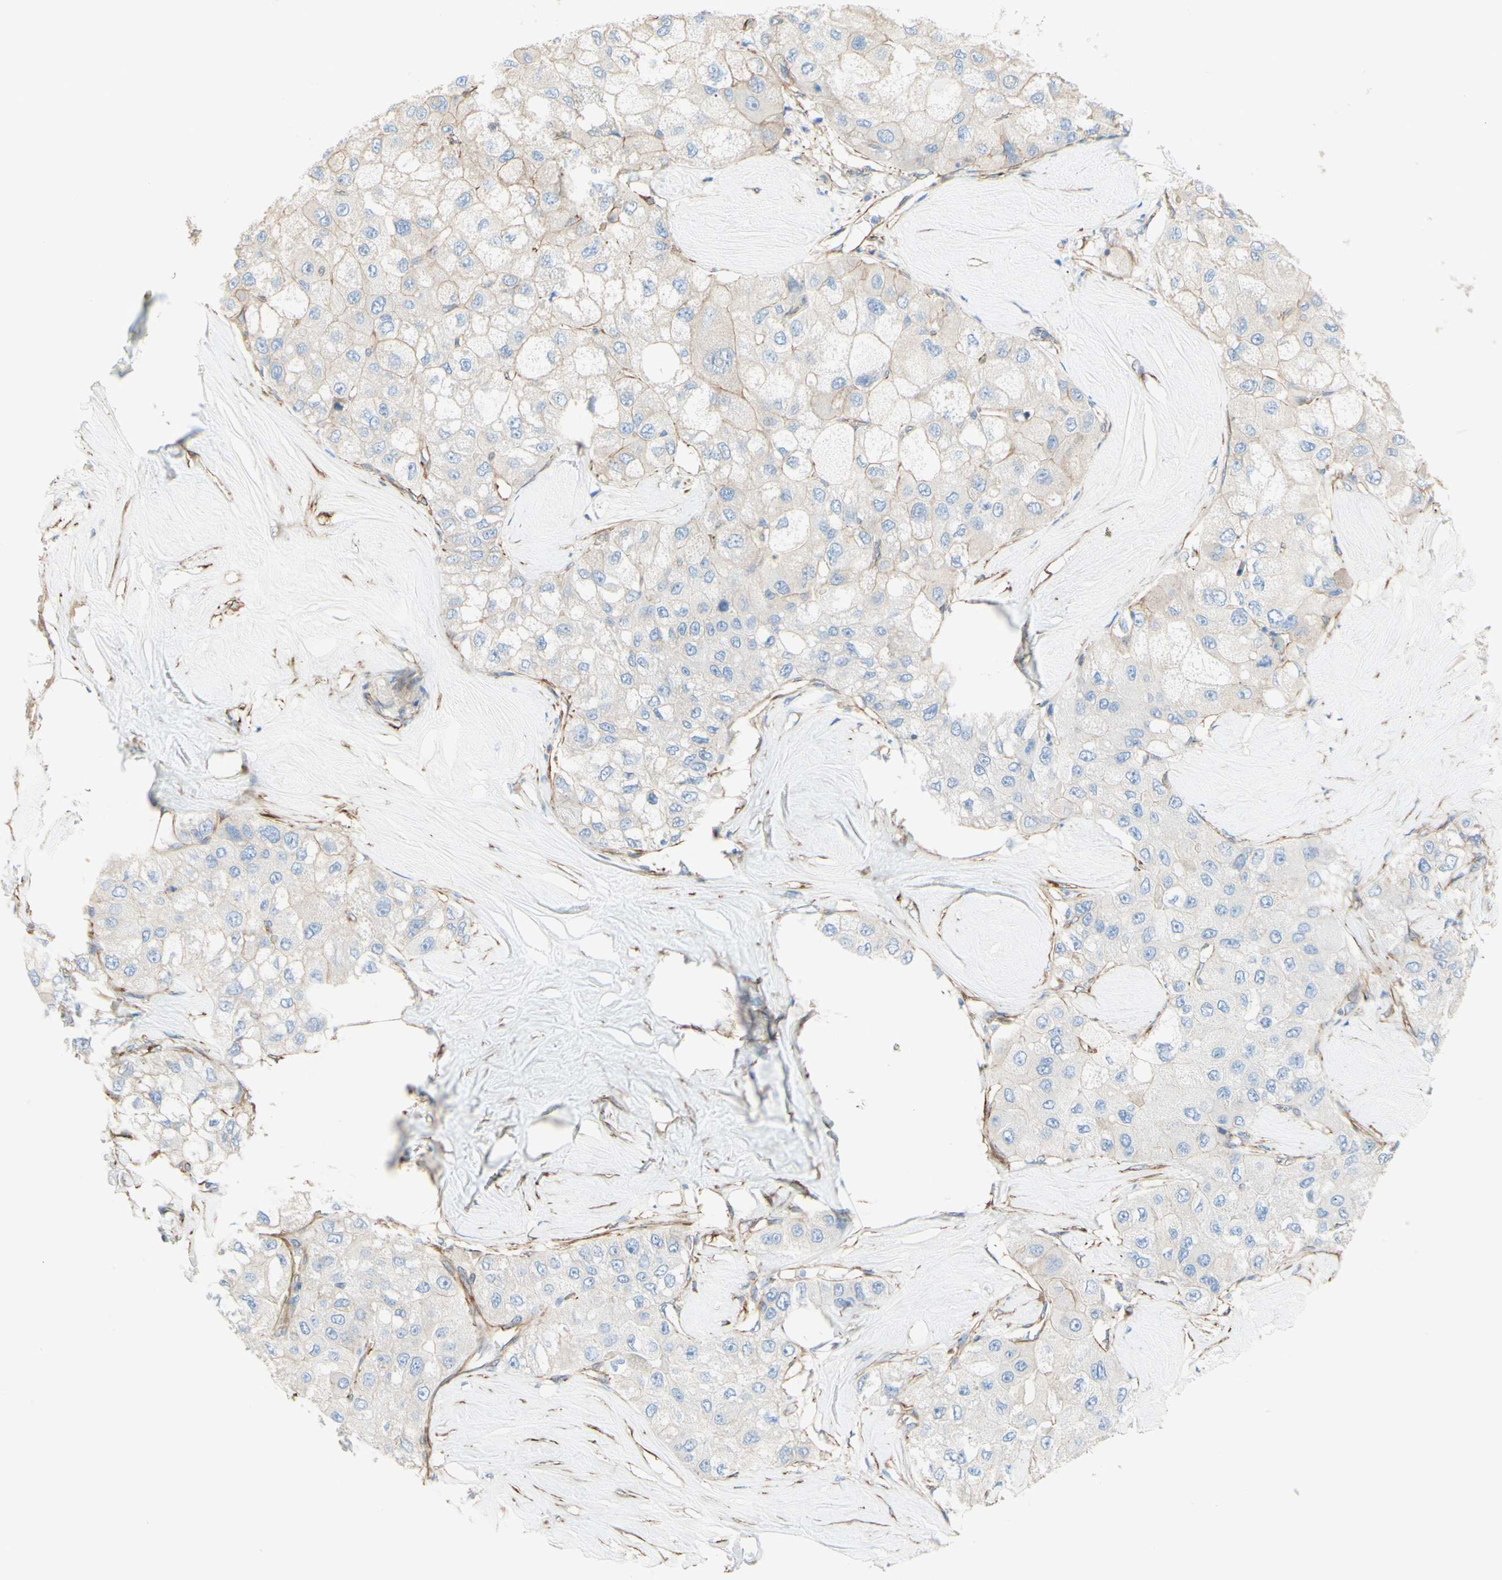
{"staining": {"intensity": "negative", "quantity": "none", "location": "none"}, "tissue": "liver cancer", "cell_type": "Tumor cells", "image_type": "cancer", "snomed": [{"axis": "morphology", "description": "Carcinoma, Hepatocellular, NOS"}, {"axis": "topography", "description": "Liver"}], "caption": "Immunohistochemical staining of hepatocellular carcinoma (liver) demonstrates no significant staining in tumor cells. (DAB (3,3'-diaminobenzidine) immunohistochemistry visualized using brightfield microscopy, high magnification).", "gene": "ENDOD1", "patient": {"sex": "male", "age": 80}}